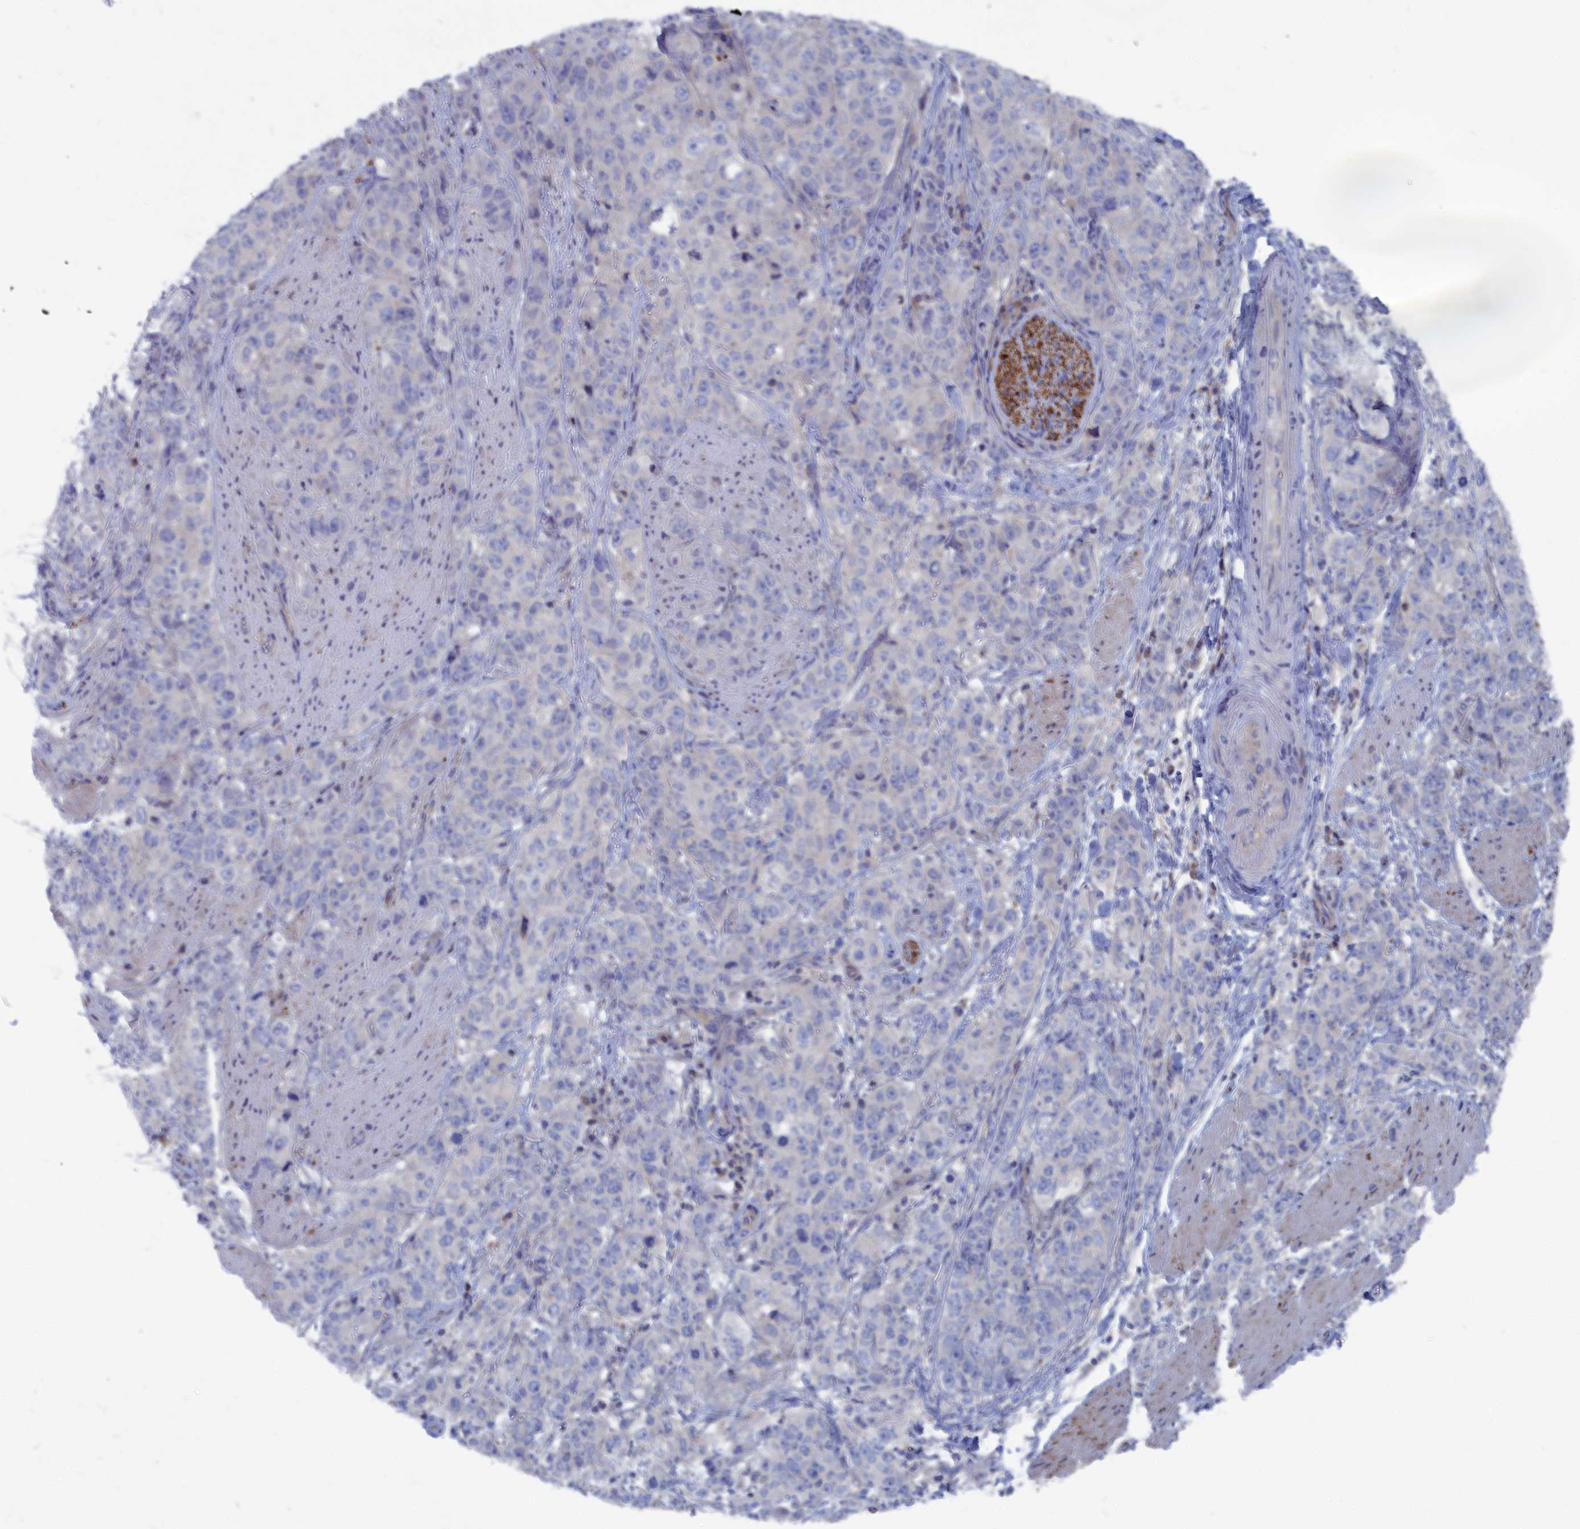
{"staining": {"intensity": "negative", "quantity": "none", "location": "none"}, "tissue": "stomach cancer", "cell_type": "Tumor cells", "image_type": "cancer", "snomed": [{"axis": "morphology", "description": "Adenocarcinoma, NOS"}, {"axis": "topography", "description": "Stomach"}], "caption": "Immunohistochemistry (IHC) photomicrograph of neoplastic tissue: human adenocarcinoma (stomach) stained with DAB (3,3'-diaminobenzidine) exhibits no significant protein staining in tumor cells.", "gene": "CEND1", "patient": {"sex": "male", "age": 48}}